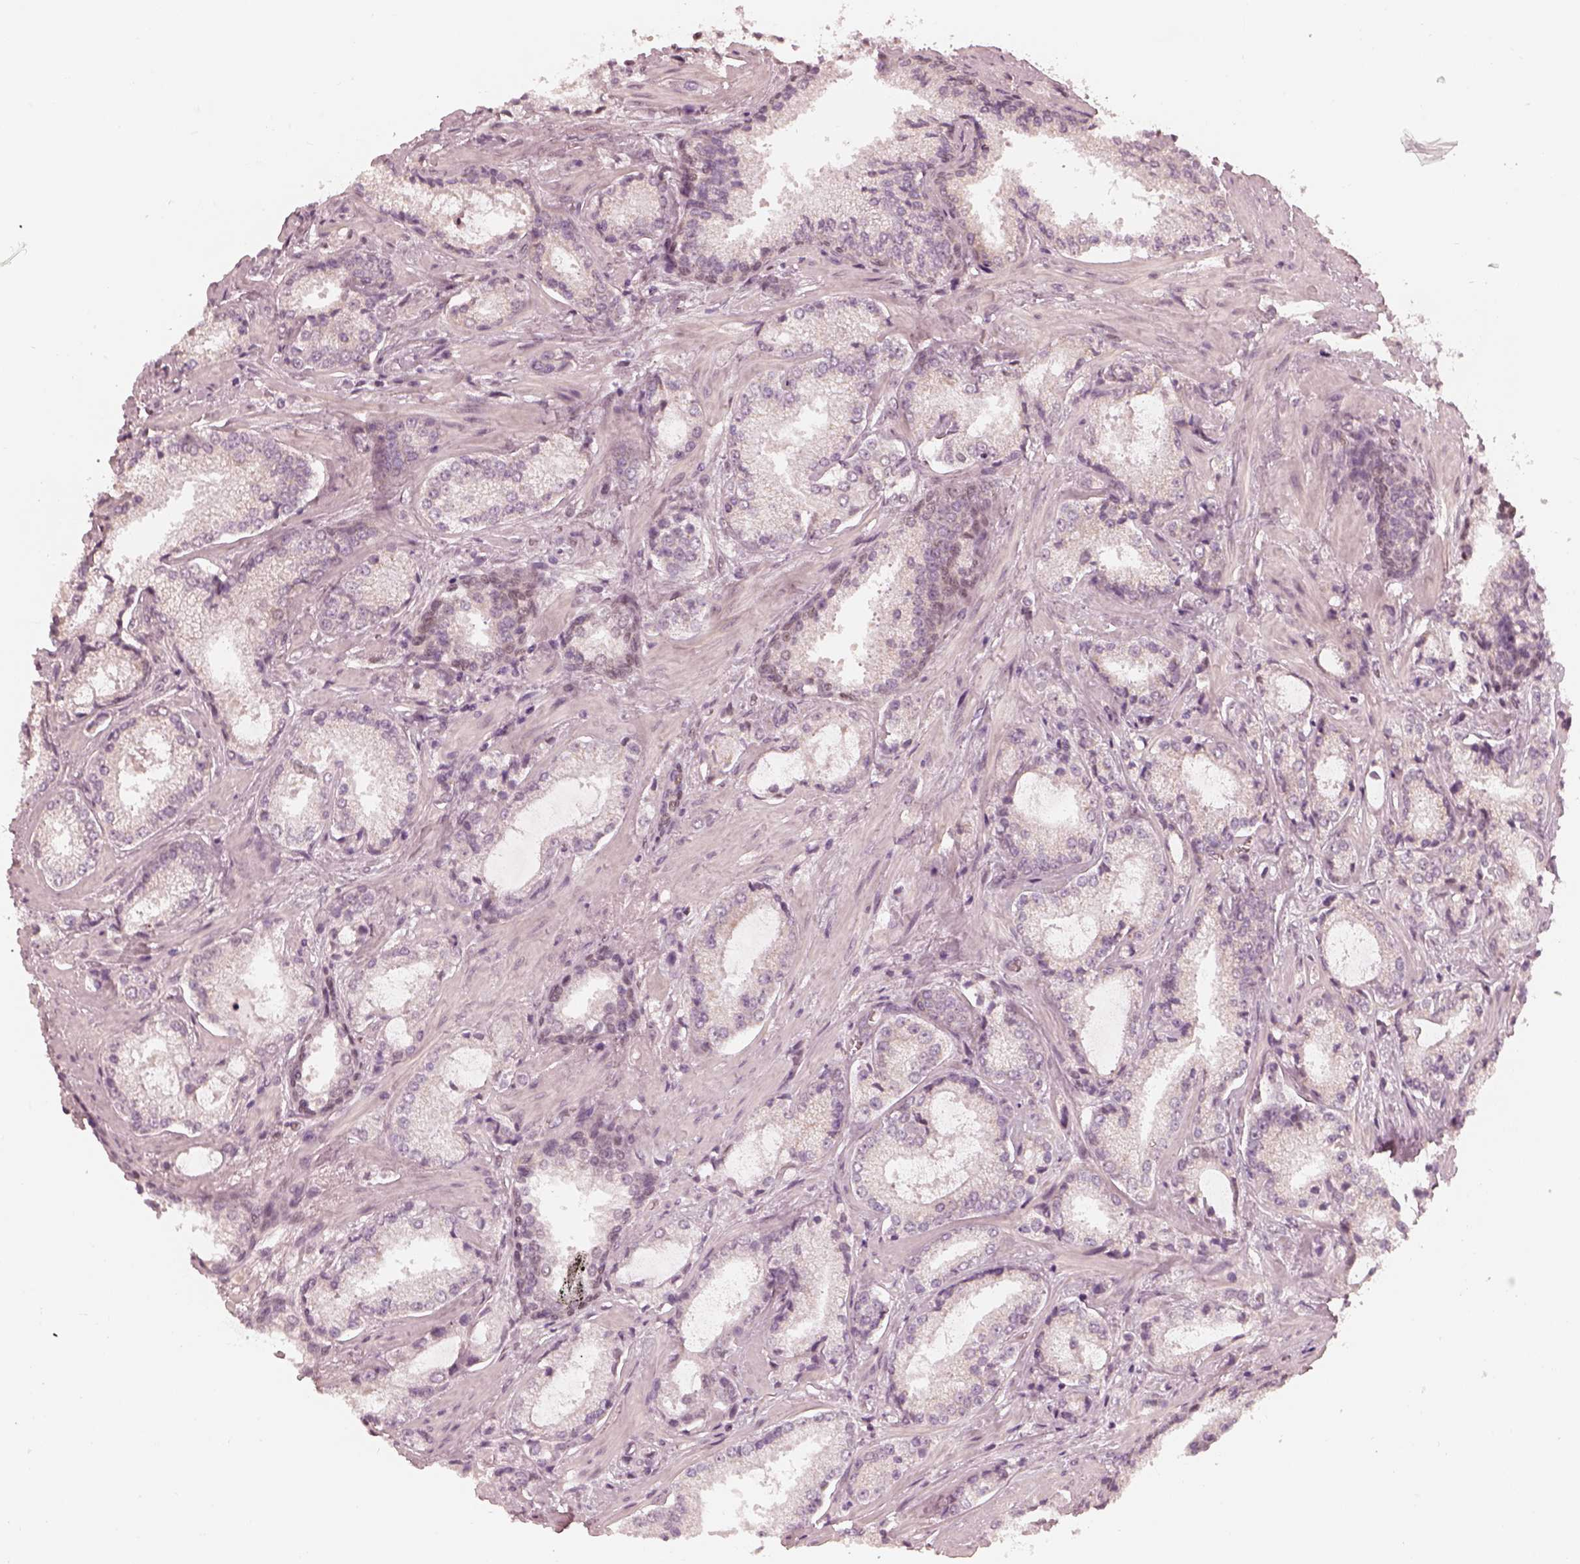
{"staining": {"intensity": "negative", "quantity": "none", "location": "none"}, "tissue": "prostate cancer", "cell_type": "Tumor cells", "image_type": "cancer", "snomed": [{"axis": "morphology", "description": "Adenocarcinoma, Low grade"}, {"axis": "topography", "description": "Prostate"}], "caption": "Prostate adenocarcinoma (low-grade) was stained to show a protein in brown. There is no significant positivity in tumor cells.", "gene": "IQCB1", "patient": {"sex": "male", "age": 56}}